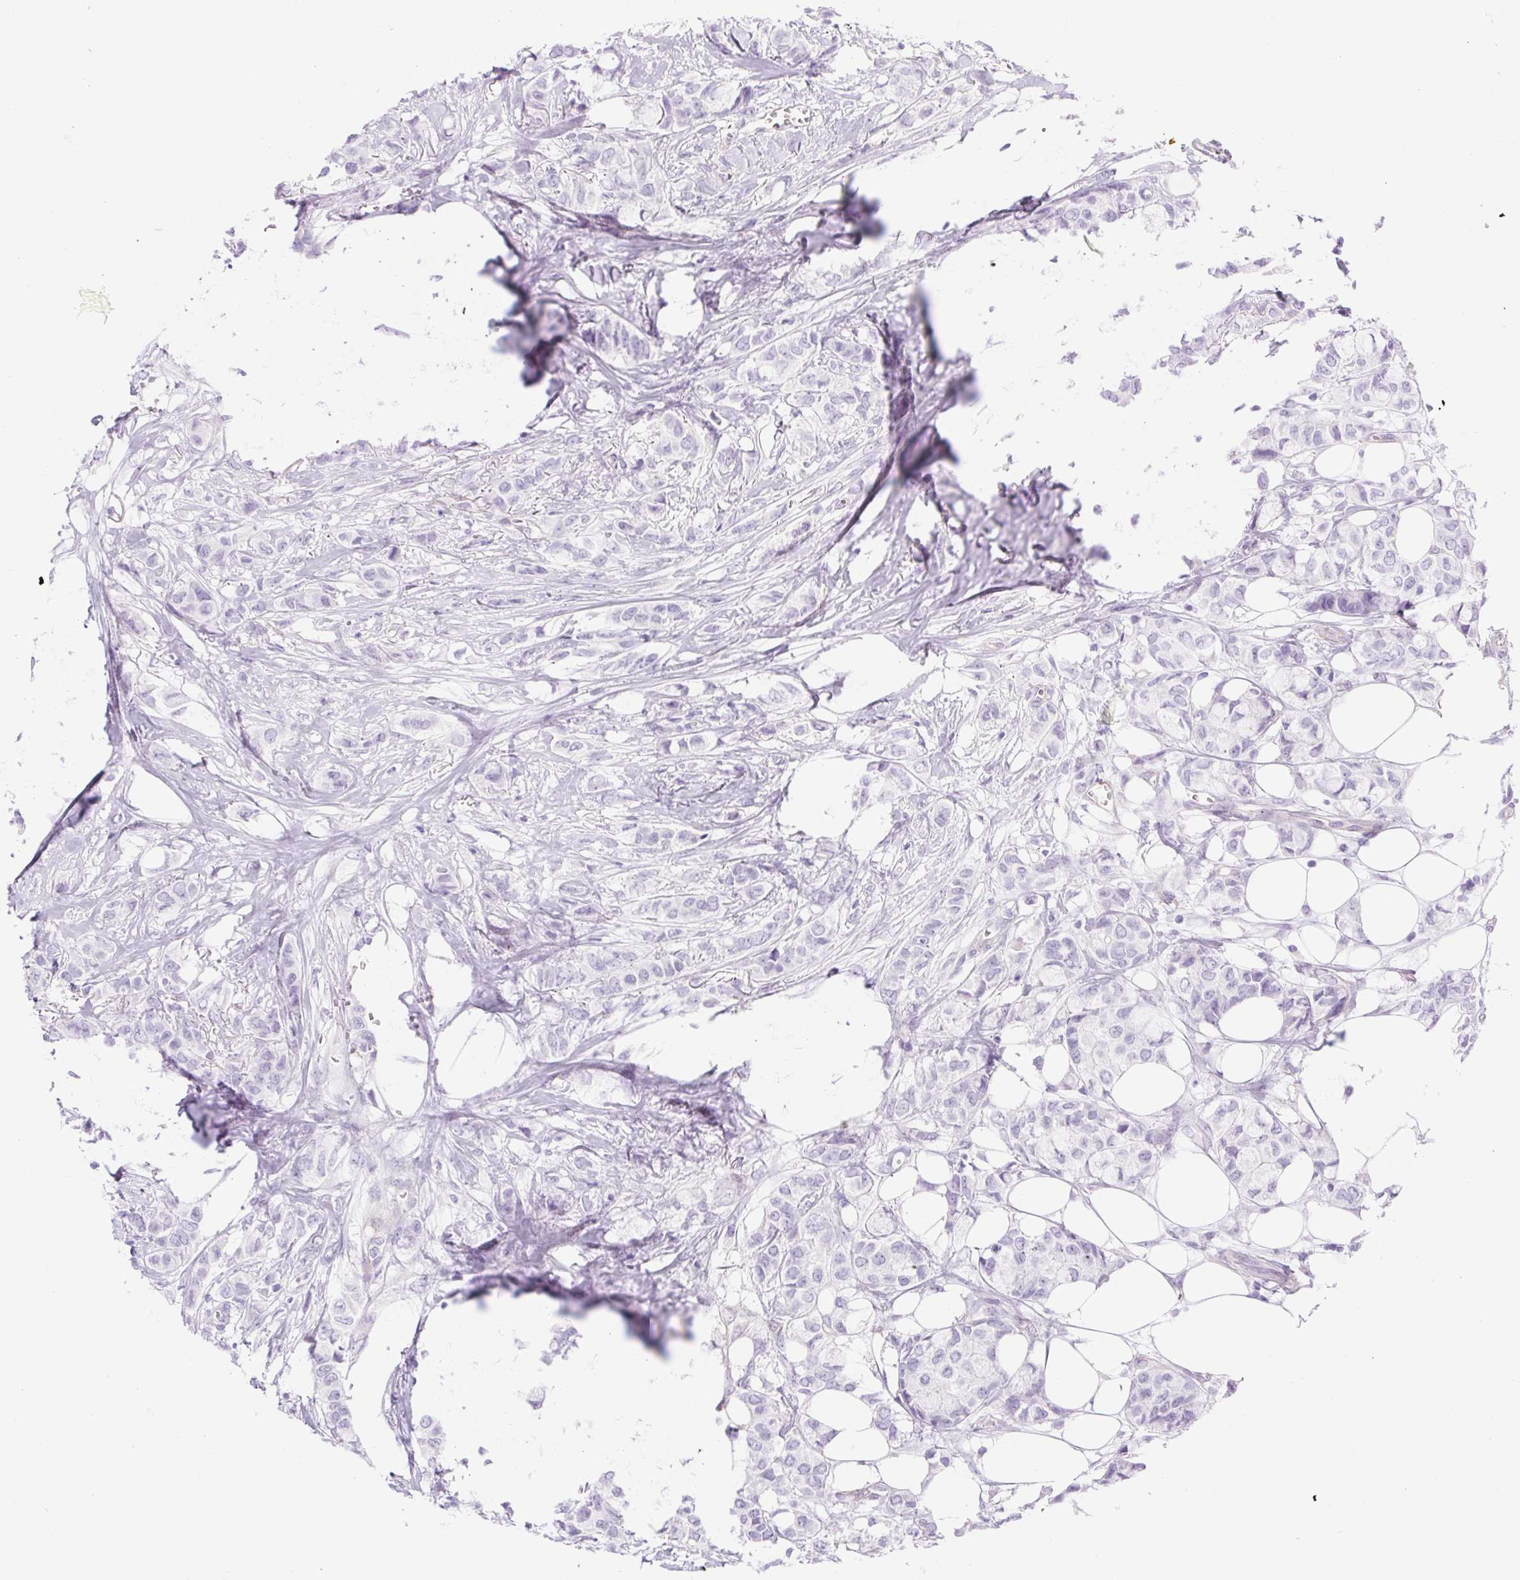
{"staining": {"intensity": "negative", "quantity": "none", "location": "none"}, "tissue": "breast cancer", "cell_type": "Tumor cells", "image_type": "cancer", "snomed": [{"axis": "morphology", "description": "Duct carcinoma"}, {"axis": "topography", "description": "Breast"}], "caption": "The immunohistochemistry micrograph has no significant staining in tumor cells of infiltrating ductal carcinoma (breast) tissue. Brightfield microscopy of immunohistochemistry (IHC) stained with DAB (brown) and hematoxylin (blue), captured at high magnification.", "gene": "SPACA5B", "patient": {"sex": "female", "age": 85}}